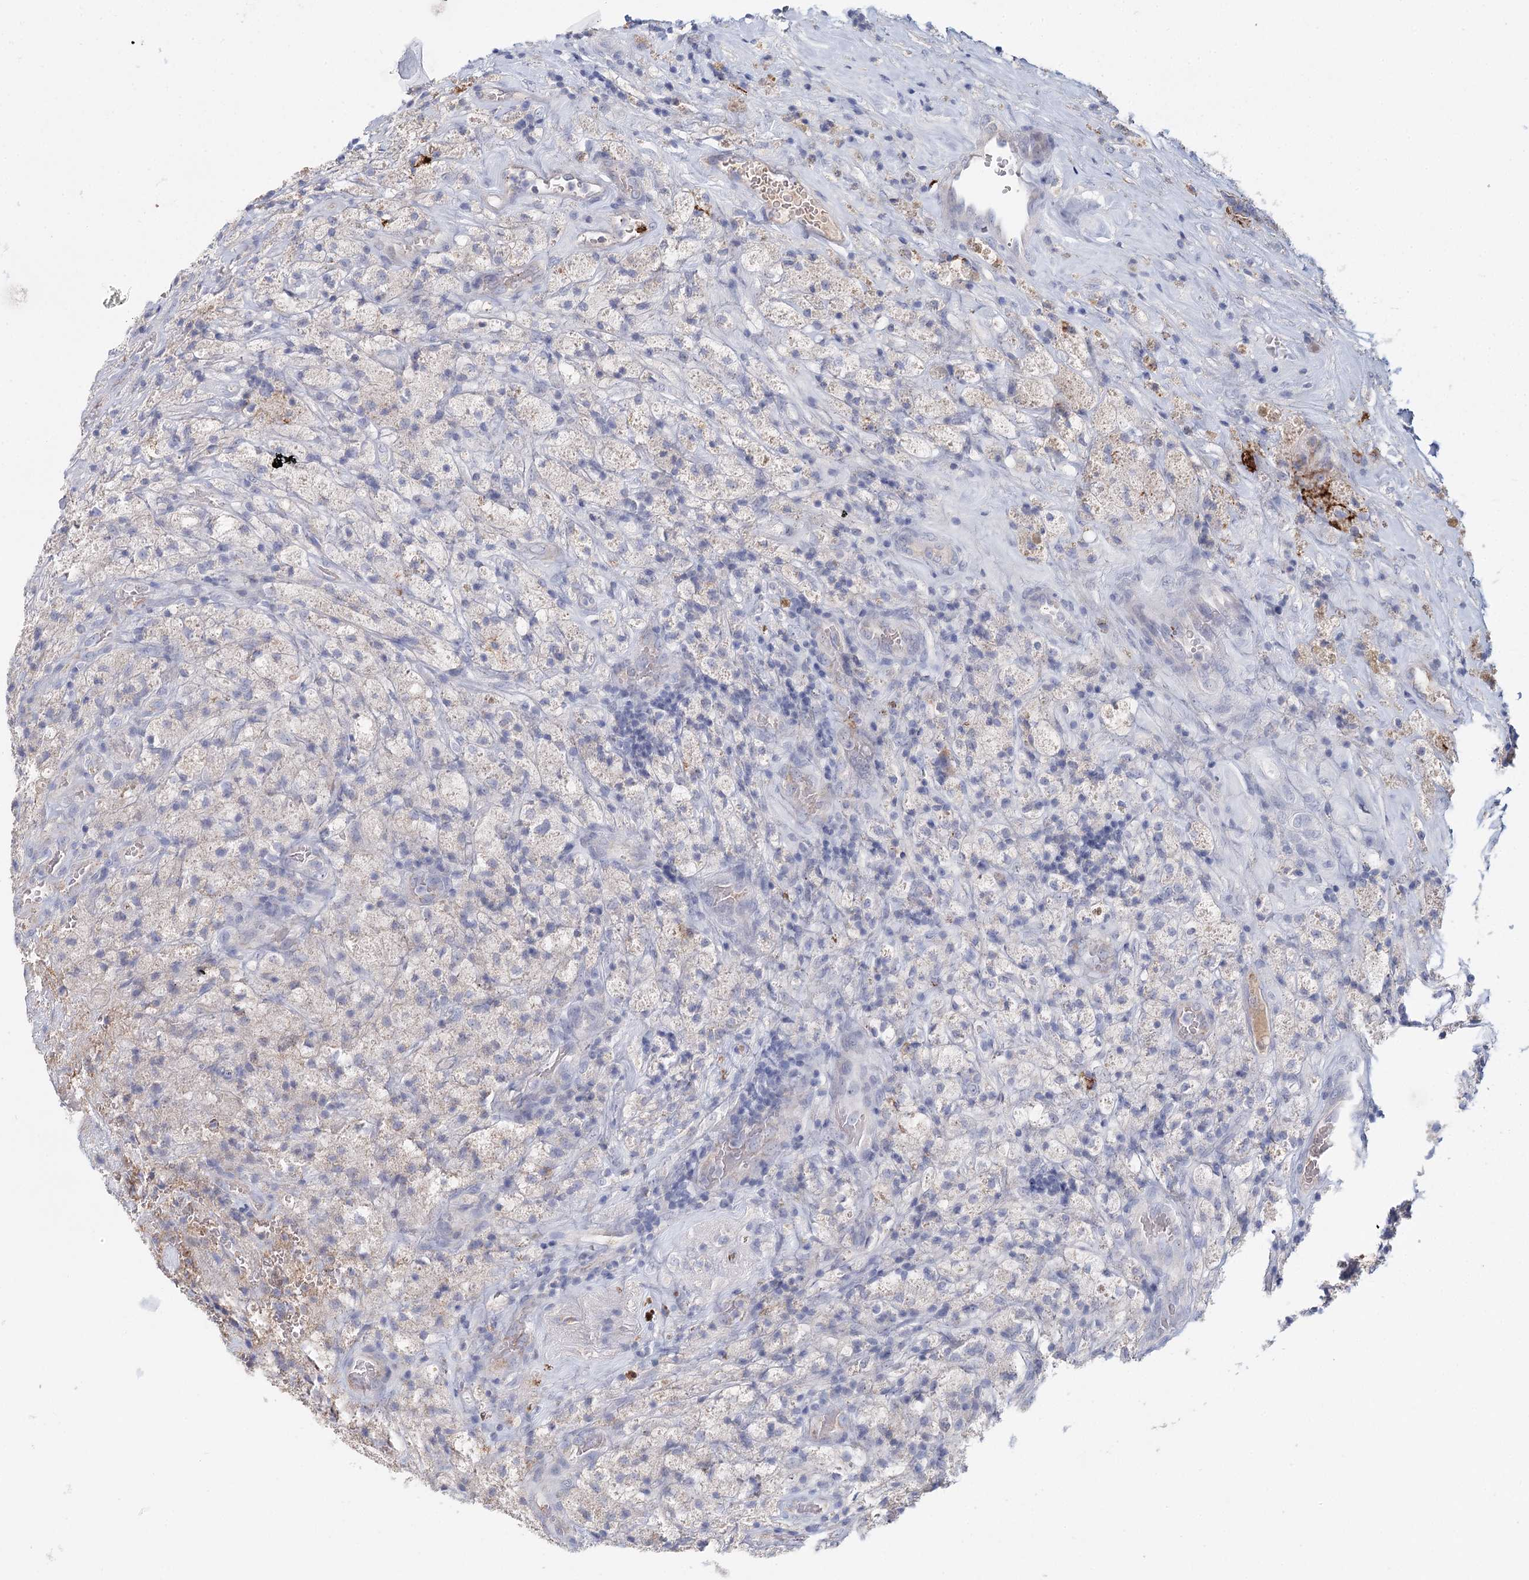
{"staining": {"intensity": "negative", "quantity": "none", "location": "none"}, "tissue": "glioma", "cell_type": "Tumor cells", "image_type": "cancer", "snomed": [{"axis": "morphology", "description": "Glioma, malignant, High grade"}, {"axis": "topography", "description": "Brain"}], "caption": "Protein analysis of glioma reveals no significant staining in tumor cells.", "gene": "ARHGAP44", "patient": {"sex": "male", "age": 69}}